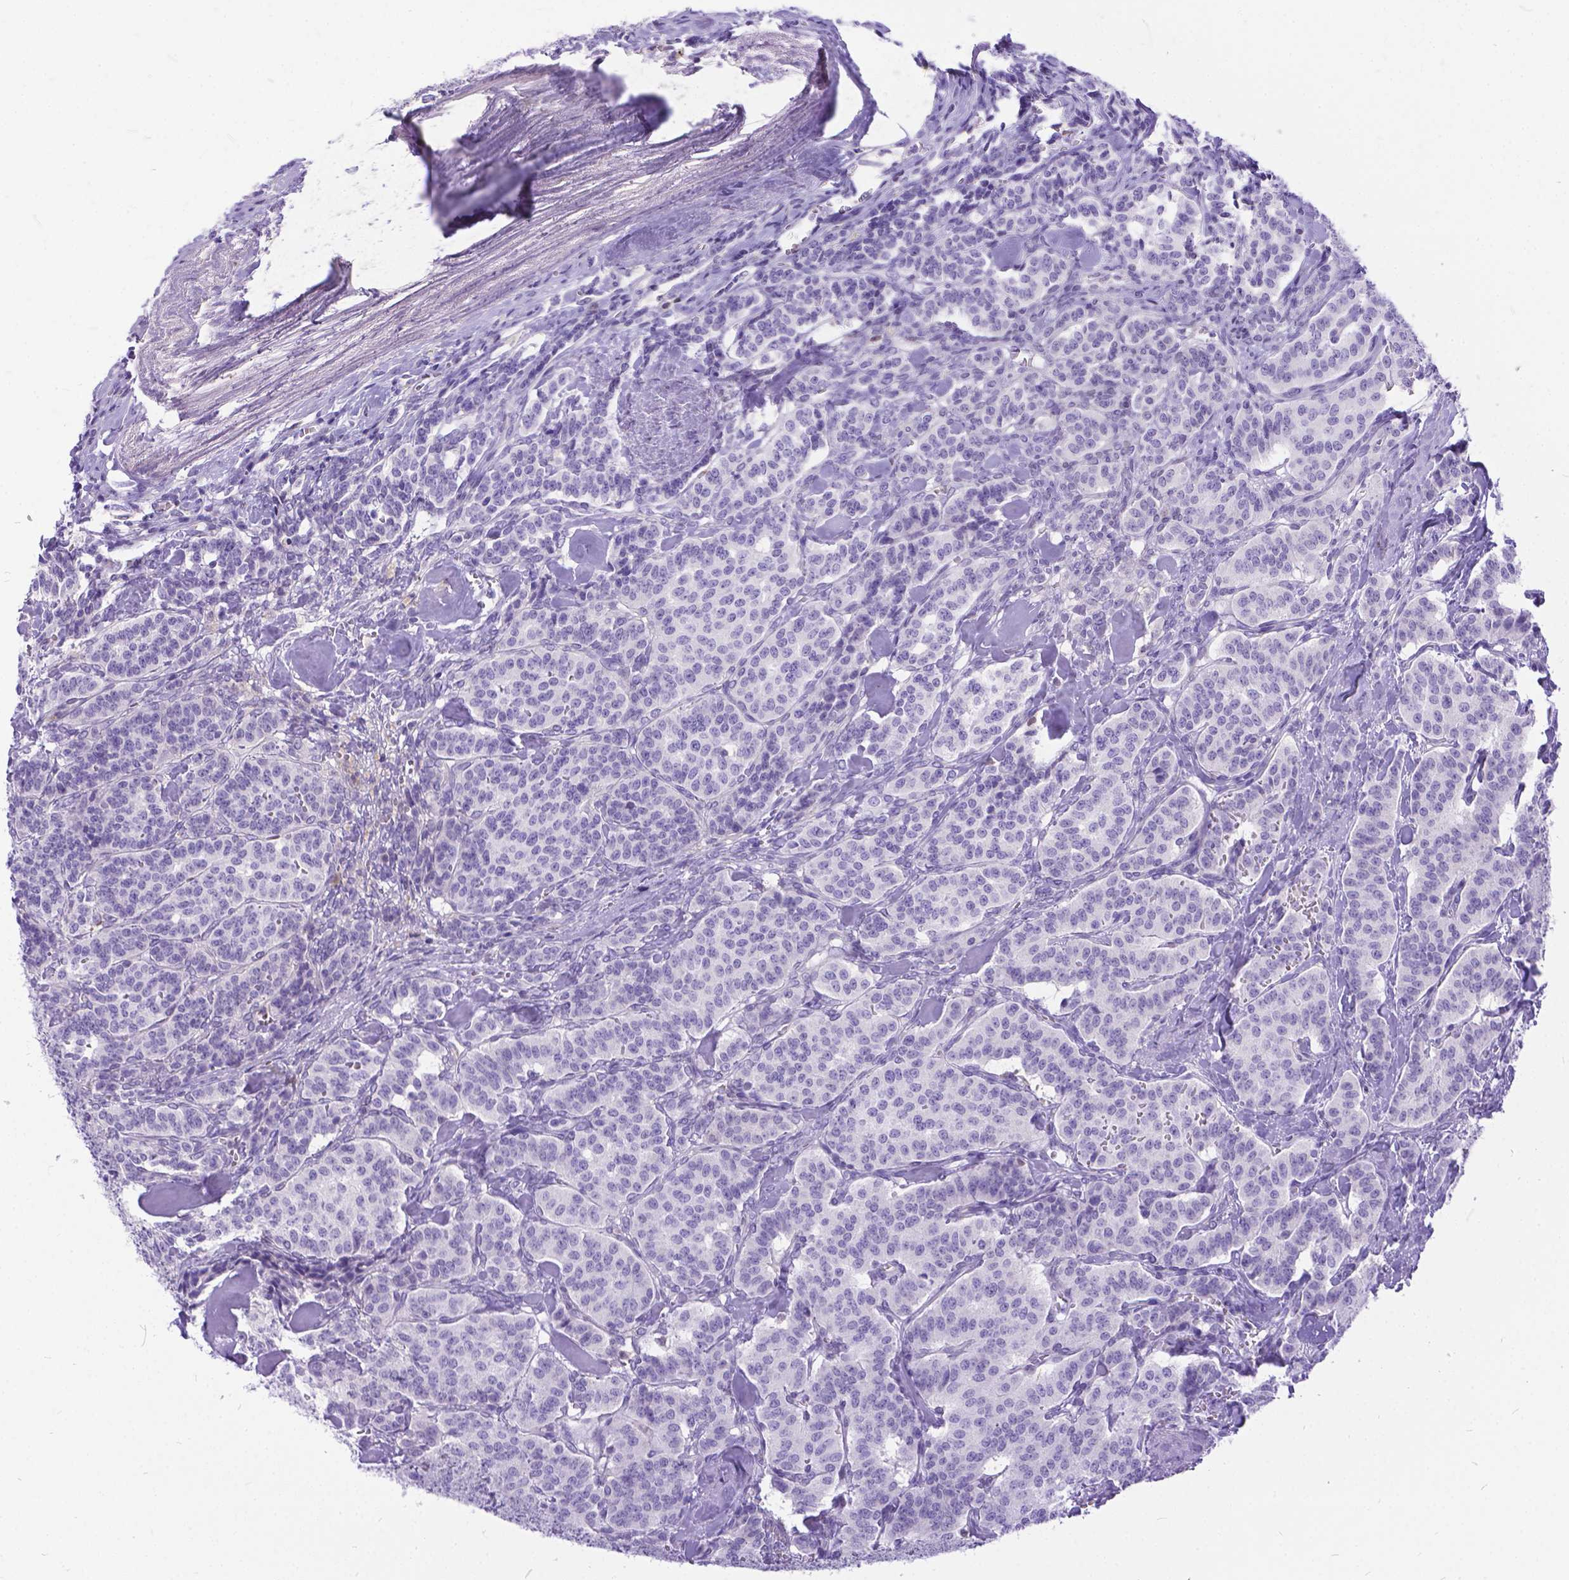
{"staining": {"intensity": "negative", "quantity": "none", "location": "none"}, "tissue": "carcinoid", "cell_type": "Tumor cells", "image_type": "cancer", "snomed": [{"axis": "morphology", "description": "Normal tissue, NOS"}, {"axis": "morphology", "description": "Carcinoid, malignant, NOS"}, {"axis": "topography", "description": "Lung"}], "caption": "Carcinoid stained for a protein using IHC reveals no staining tumor cells.", "gene": "TMEM169", "patient": {"sex": "female", "age": 46}}